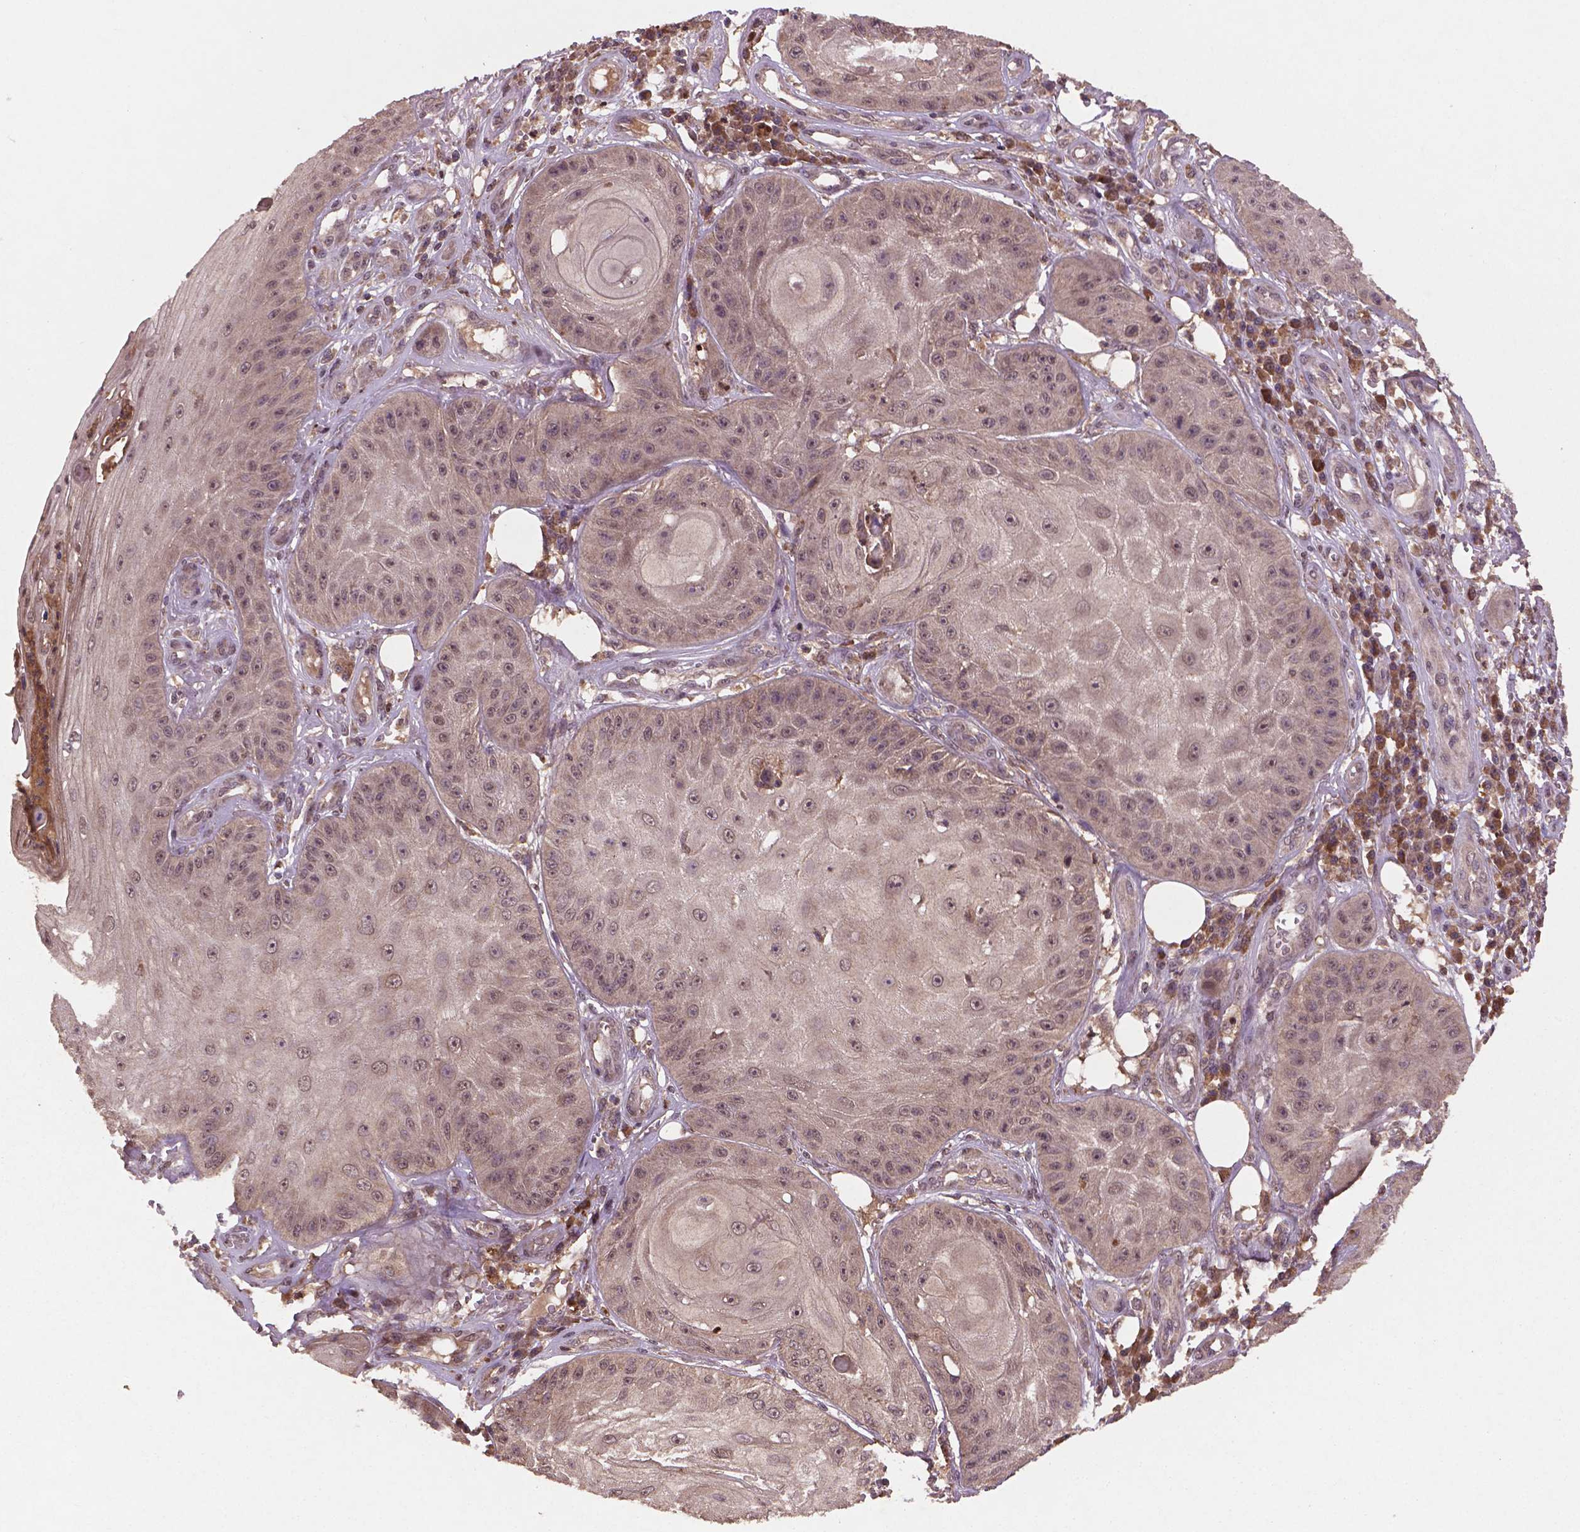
{"staining": {"intensity": "weak", "quantity": ">75%", "location": "nuclear"}, "tissue": "skin cancer", "cell_type": "Tumor cells", "image_type": "cancer", "snomed": [{"axis": "morphology", "description": "Squamous cell carcinoma, NOS"}, {"axis": "topography", "description": "Skin"}], "caption": "A micrograph of human squamous cell carcinoma (skin) stained for a protein displays weak nuclear brown staining in tumor cells. (DAB = brown stain, brightfield microscopy at high magnification).", "gene": "NIPAL2", "patient": {"sex": "male", "age": 70}}